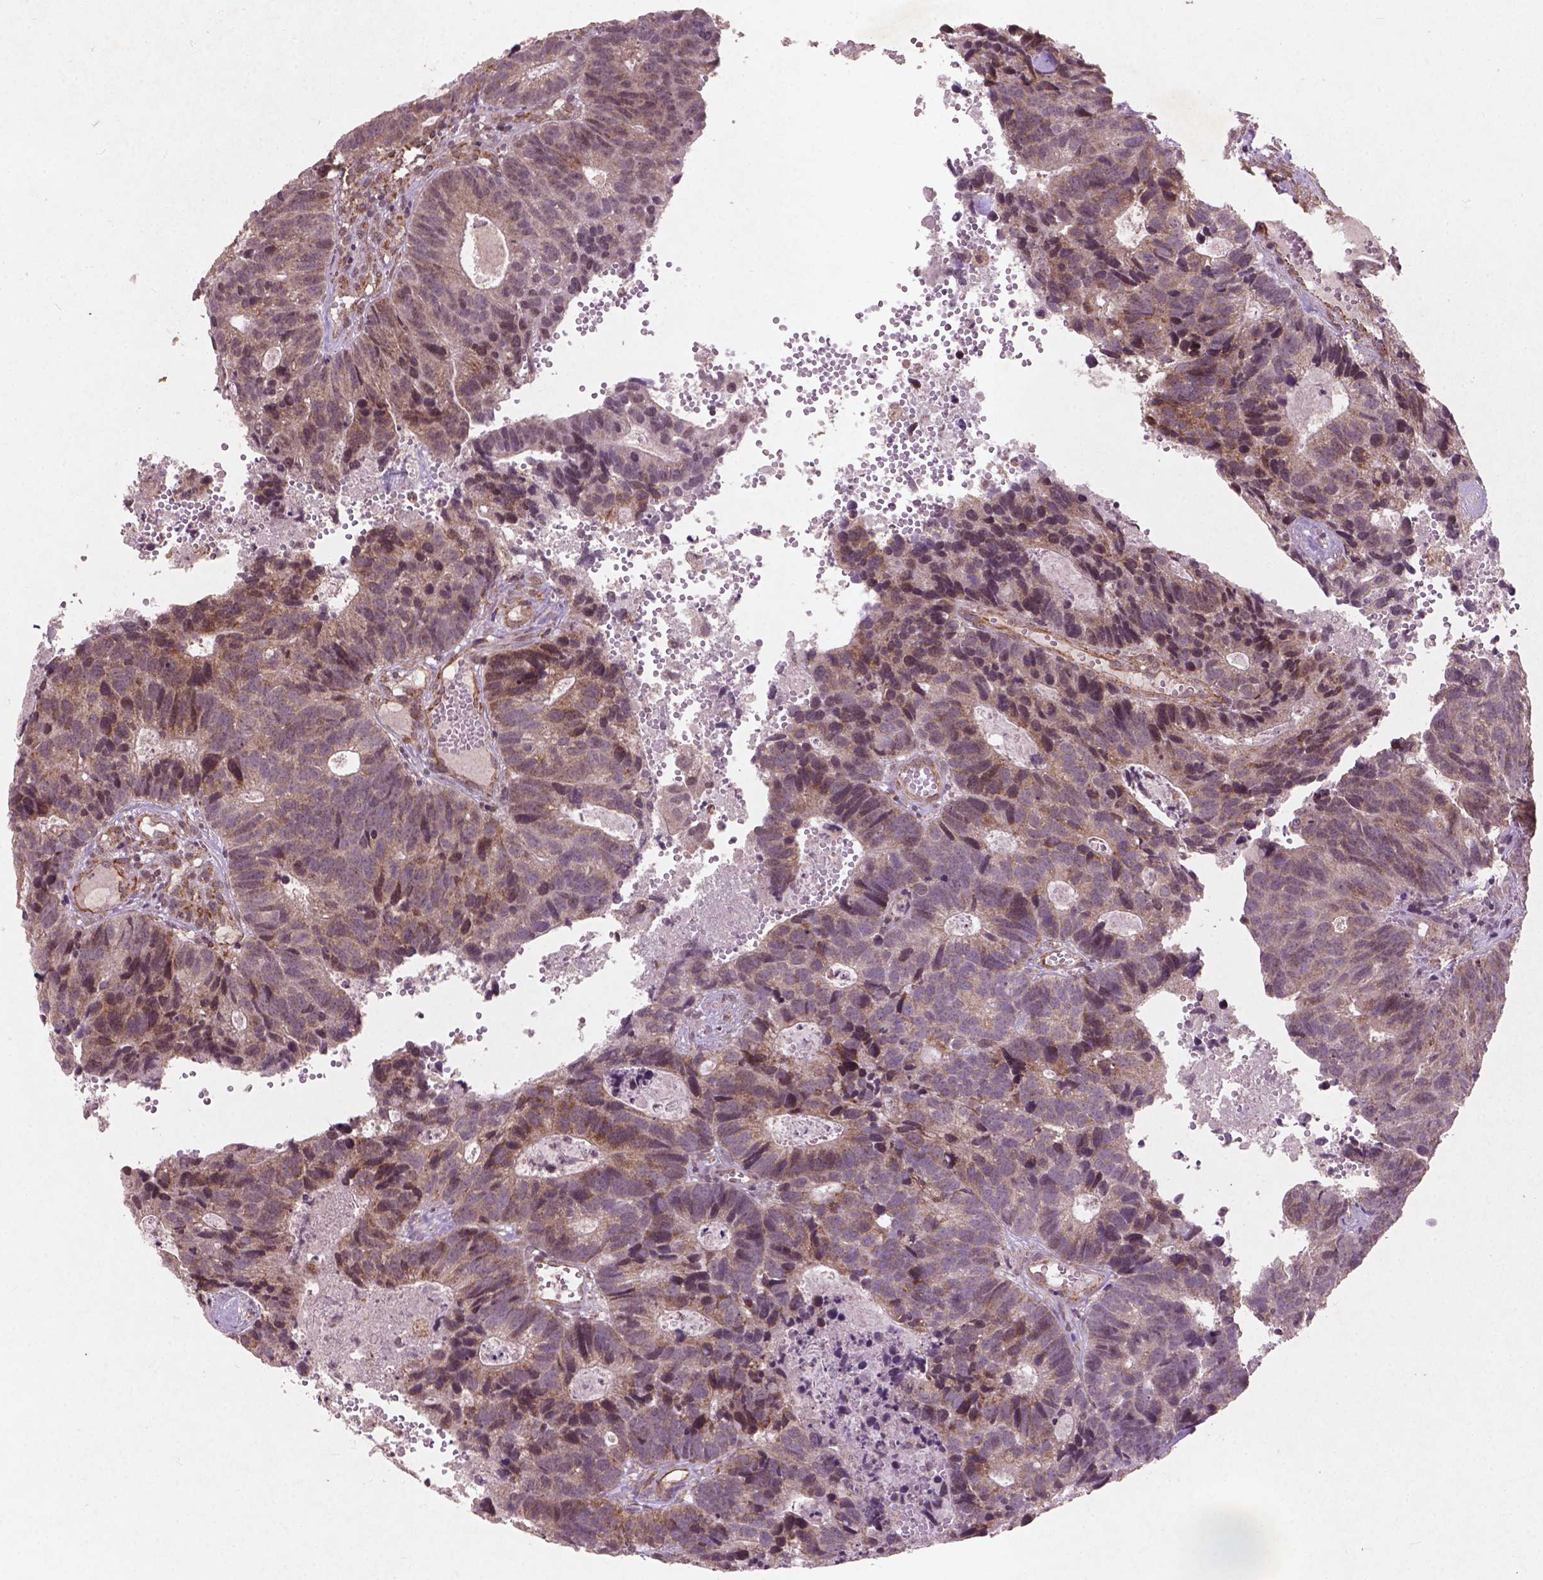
{"staining": {"intensity": "weak", "quantity": "<25%", "location": "nuclear"}, "tissue": "head and neck cancer", "cell_type": "Tumor cells", "image_type": "cancer", "snomed": [{"axis": "morphology", "description": "Adenocarcinoma, NOS"}, {"axis": "topography", "description": "Head-Neck"}], "caption": "DAB (3,3'-diaminobenzidine) immunohistochemical staining of human head and neck adenocarcinoma displays no significant staining in tumor cells. (Brightfield microscopy of DAB immunohistochemistry at high magnification).", "gene": "SMAD2", "patient": {"sex": "male", "age": 62}}